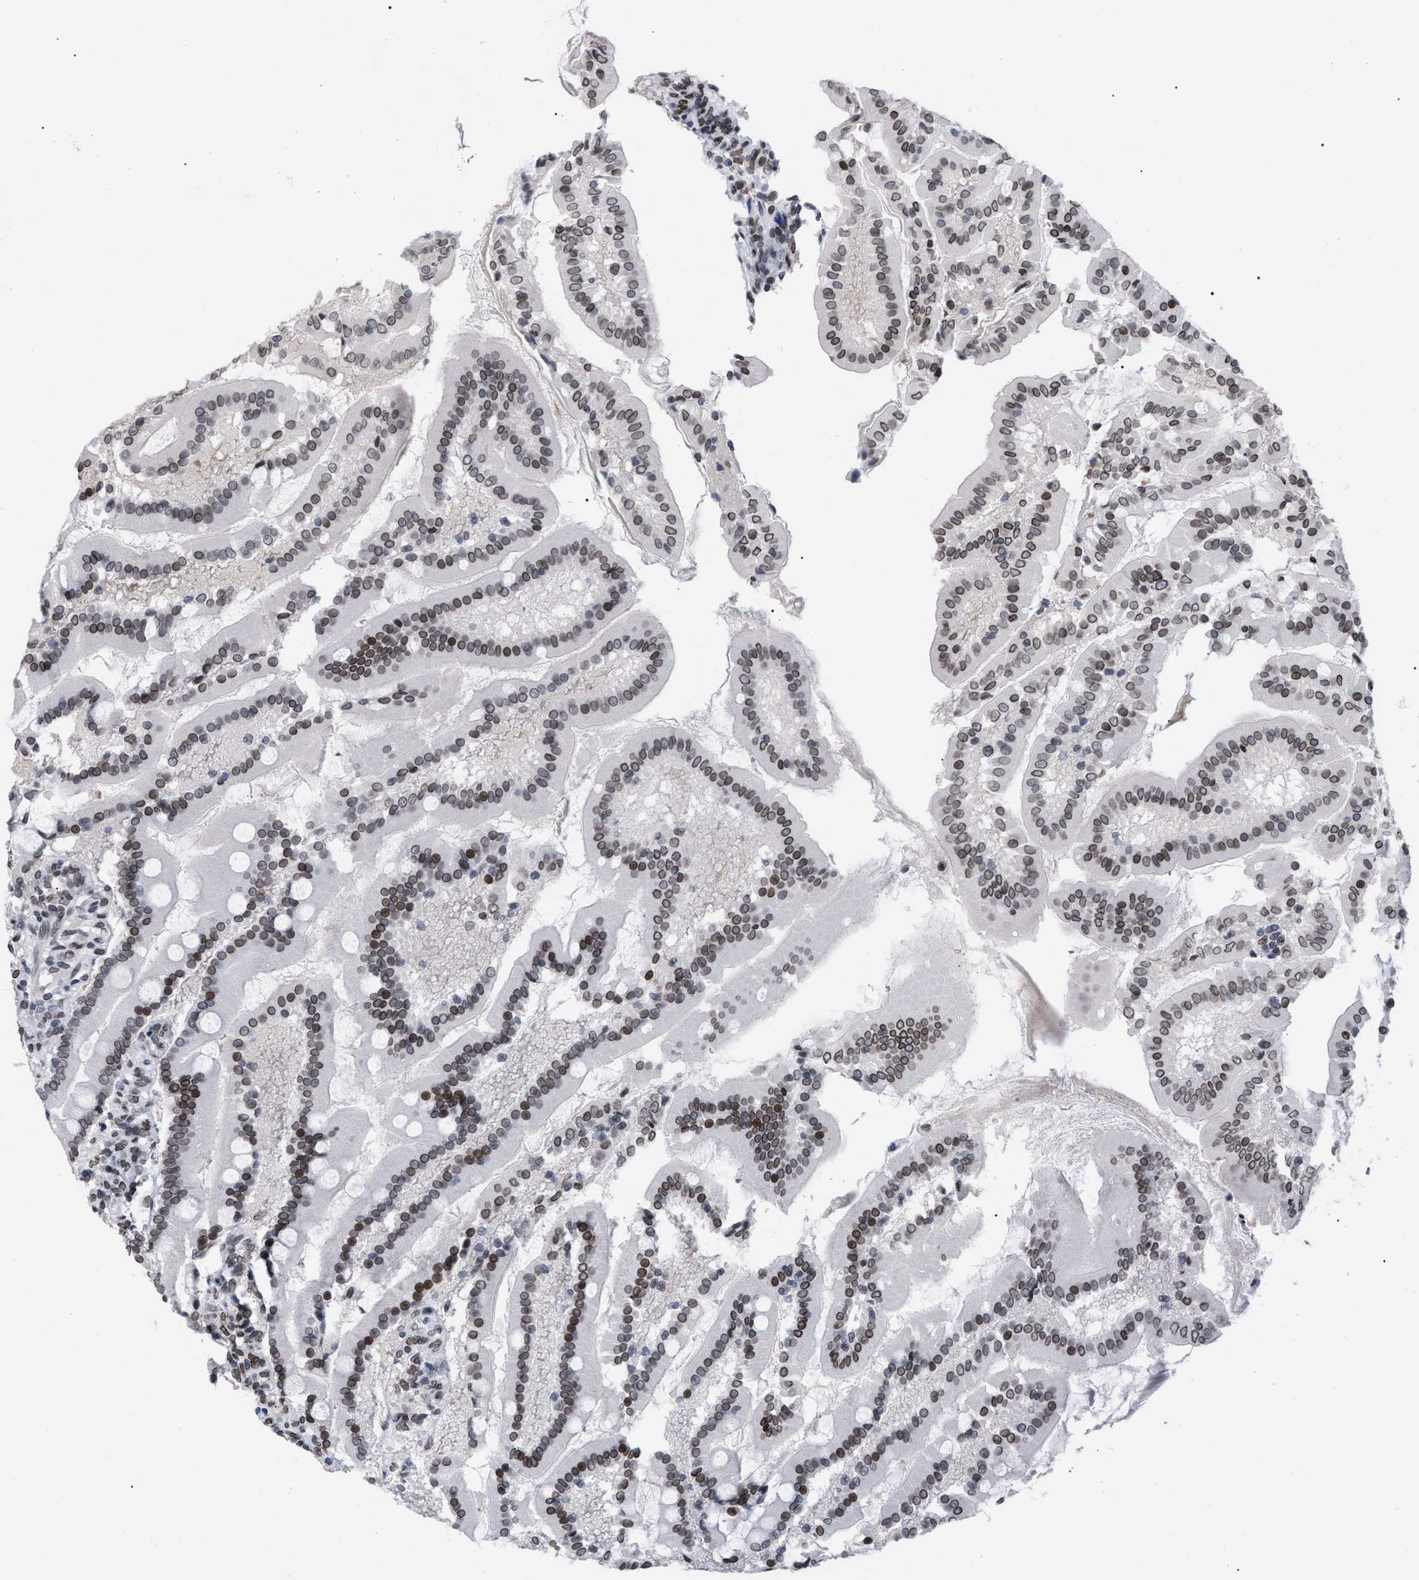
{"staining": {"intensity": "strong", "quantity": ">75%", "location": "cytoplasmic/membranous,nuclear"}, "tissue": "duodenum", "cell_type": "Glandular cells", "image_type": "normal", "snomed": [{"axis": "morphology", "description": "Normal tissue, NOS"}, {"axis": "topography", "description": "Duodenum"}], "caption": "Normal duodenum displays strong cytoplasmic/membranous,nuclear staining in about >75% of glandular cells Nuclei are stained in blue..", "gene": "TPR", "patient": {"sex": "male", "age": 50}}